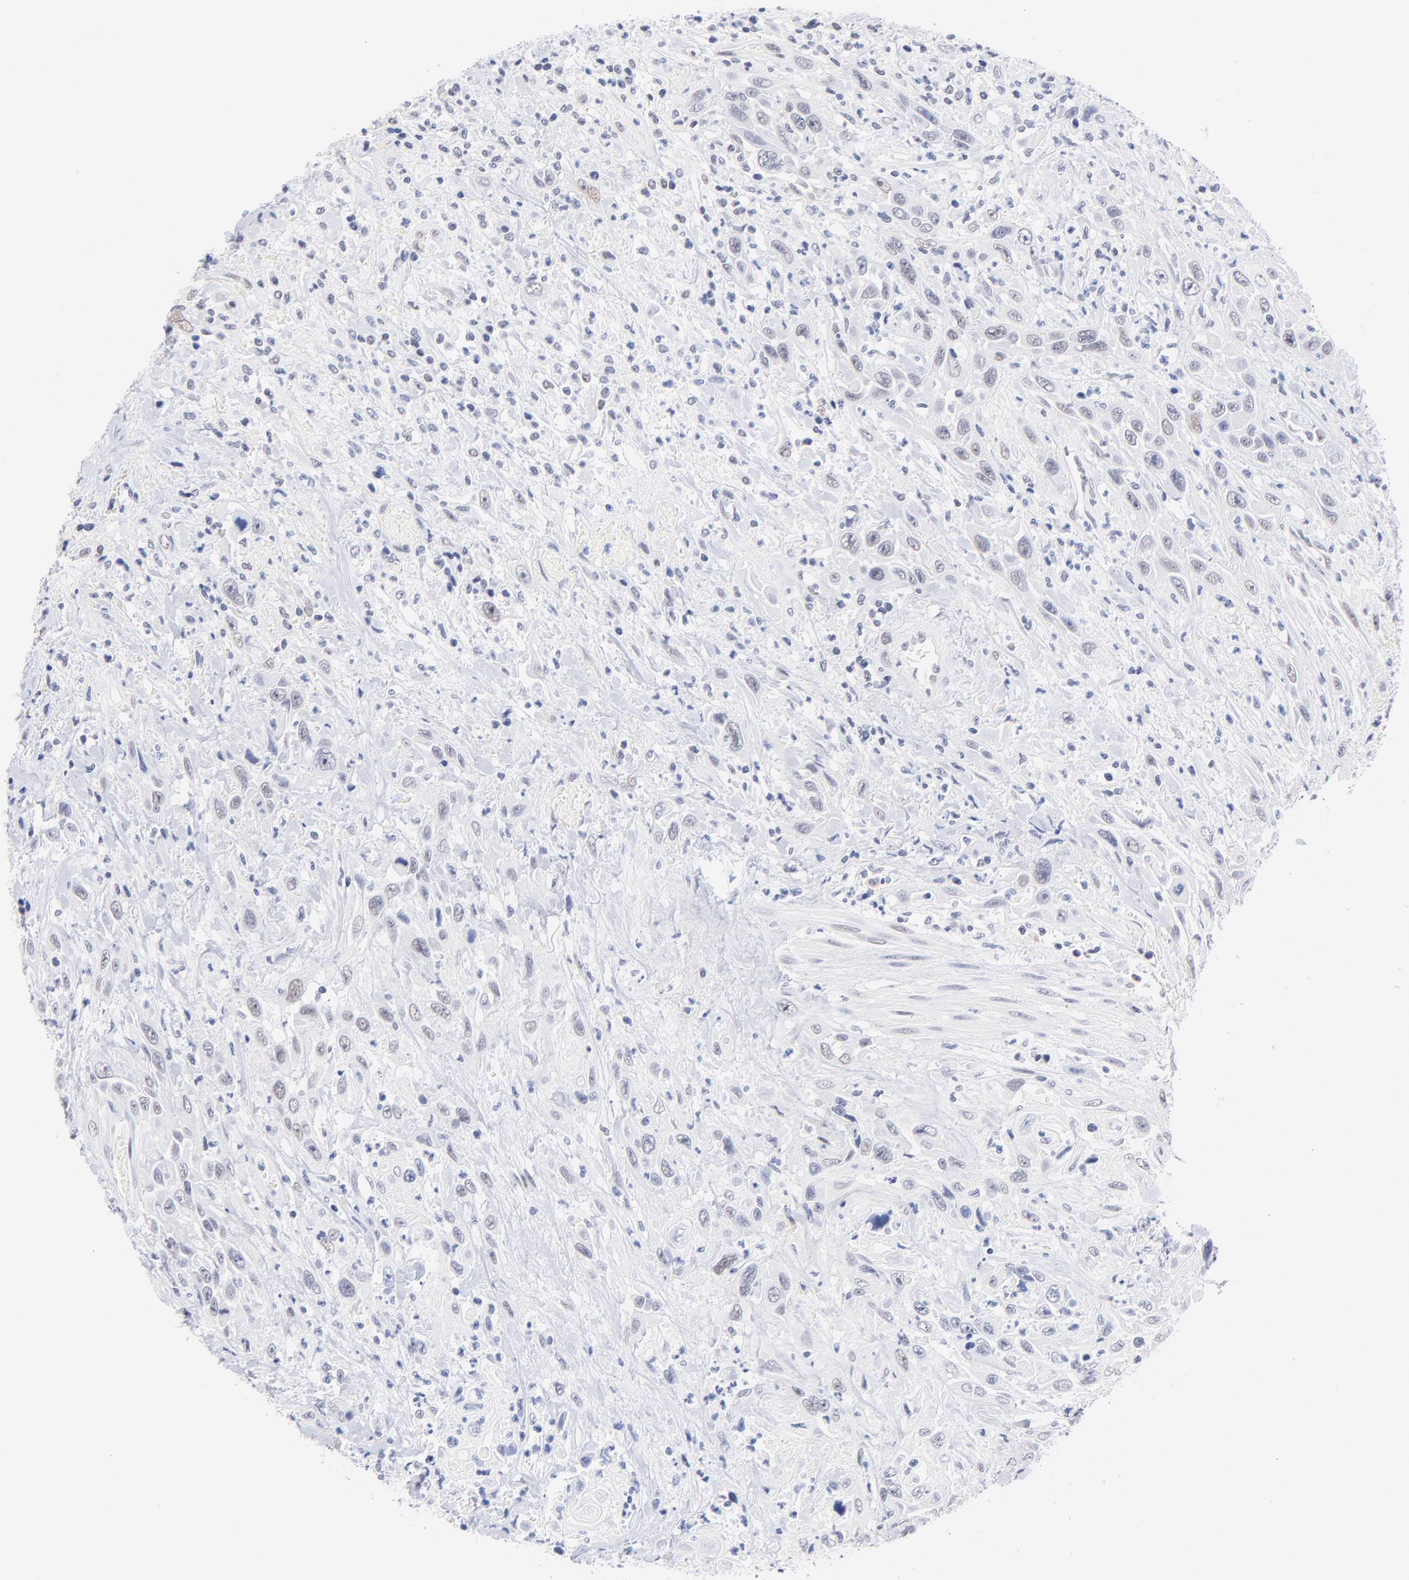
{"staining": {"intensity": "negative", "quantity": "none", "location": "none"}, "tissue": "urothelial cancer", "cell_type": "Tumor cells", "image_type": "cancer", "snomed": [{"axis": "morphology", "description": "Urothelial carcinoma, High grade"}, {"axis": "topography", "description": "Urinary bladder"}], "caption": "There is no significant staining in tumor cells of urothelial cancer. (DAB IHC, high magnification).", "gene": "ZNF74", "patient": {"sex": "female", "age": 84}}